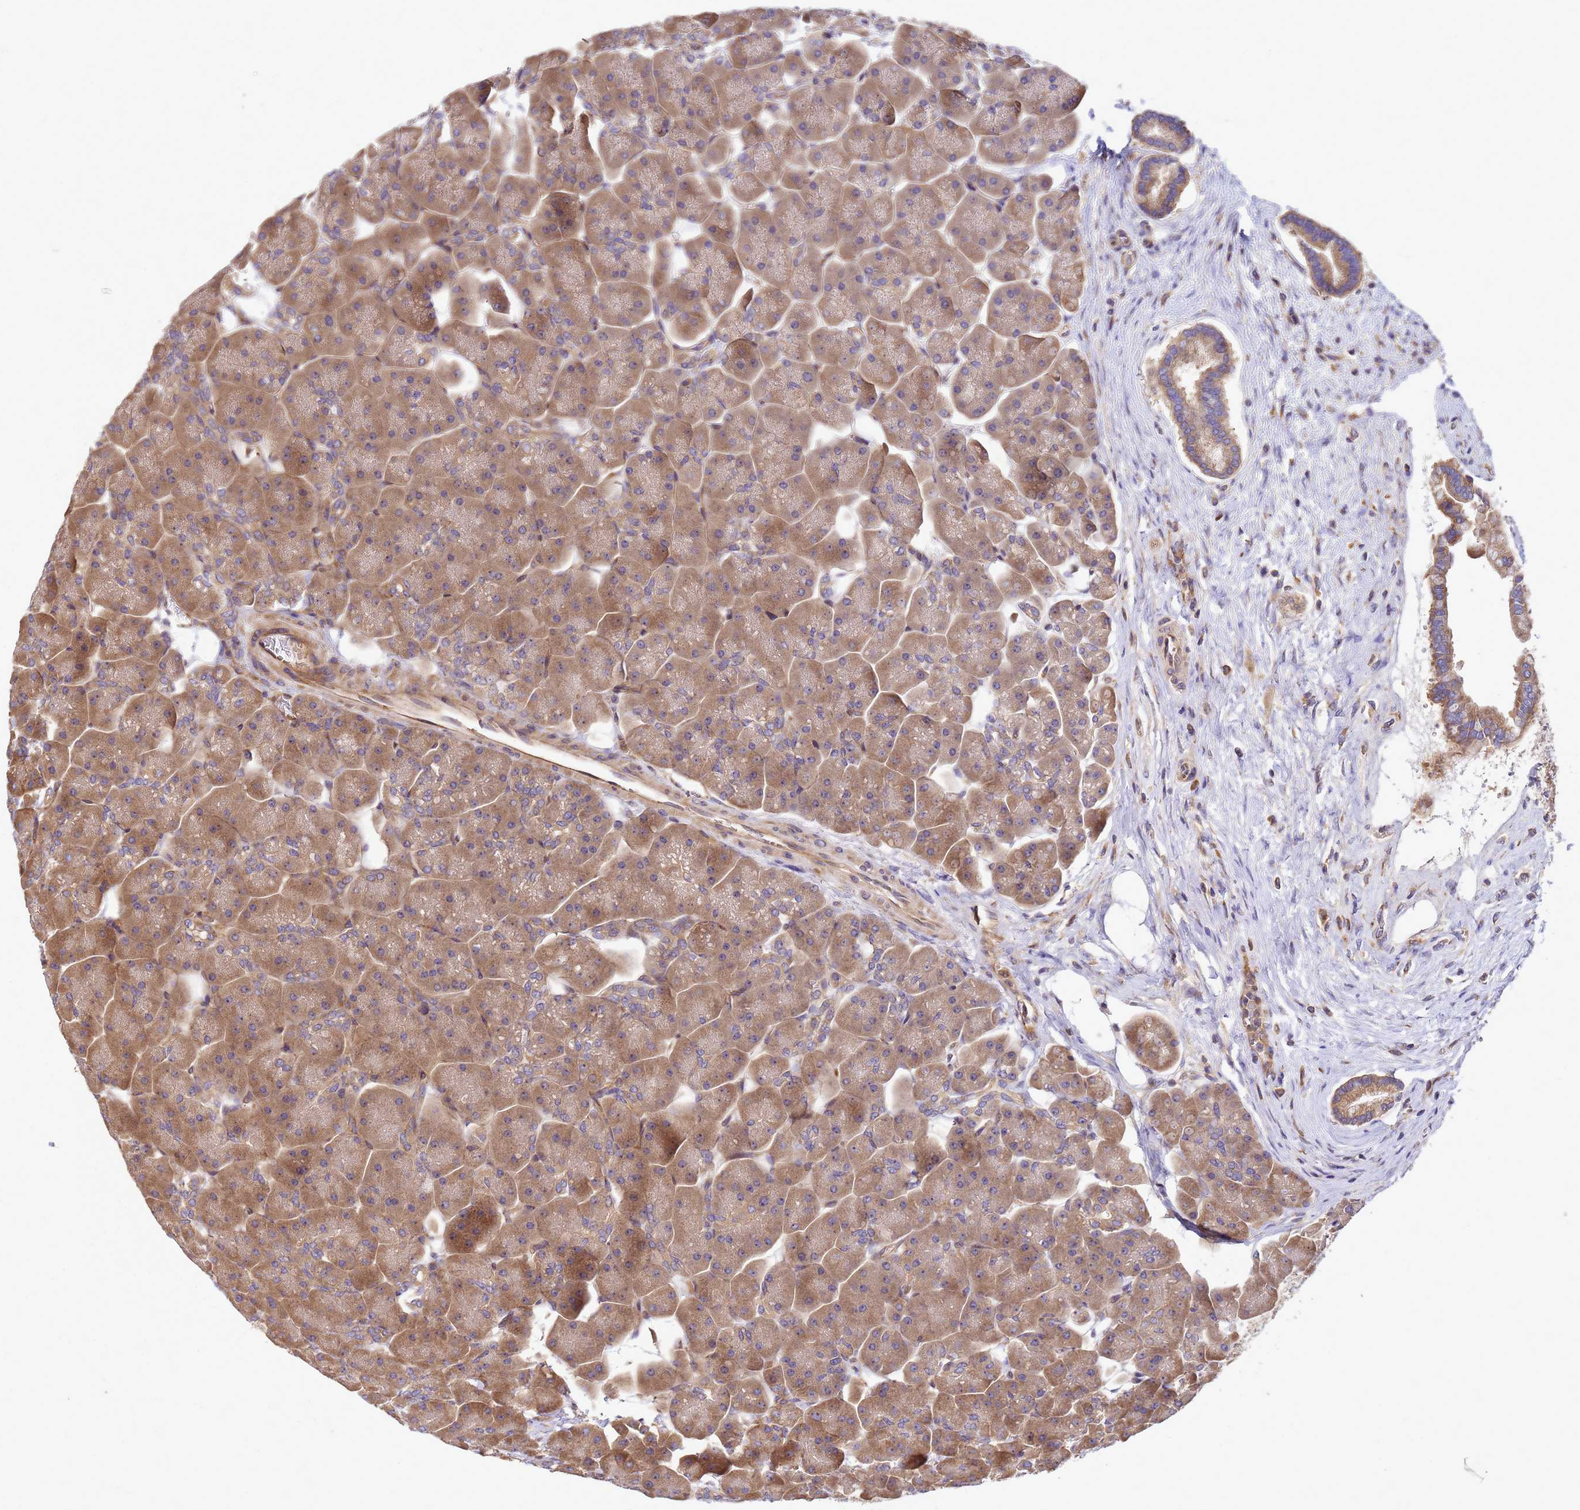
{"staining": {"intensity": "moderate", "quantity": ">75%", "location": "cytoplasmic/membranous"}, "tissue": "pancreas", "cell_type": "Exocrine glandular cells", "image_type": "normal", "snomed": [{"axis": "morphology", "description": "Normal tissue, NOS"}, {"axis": "topography", "description": "Pancreas"}], "caption": "Moderate cytoplasmic/membranous protein expression is identified in approximately >75% of exocrine glandular cells in pancreas. (DAB IHC with brightfield microscopy, high magnification).", "gene": "BECN1", "patient": {"sex": "male", "age": 66}}